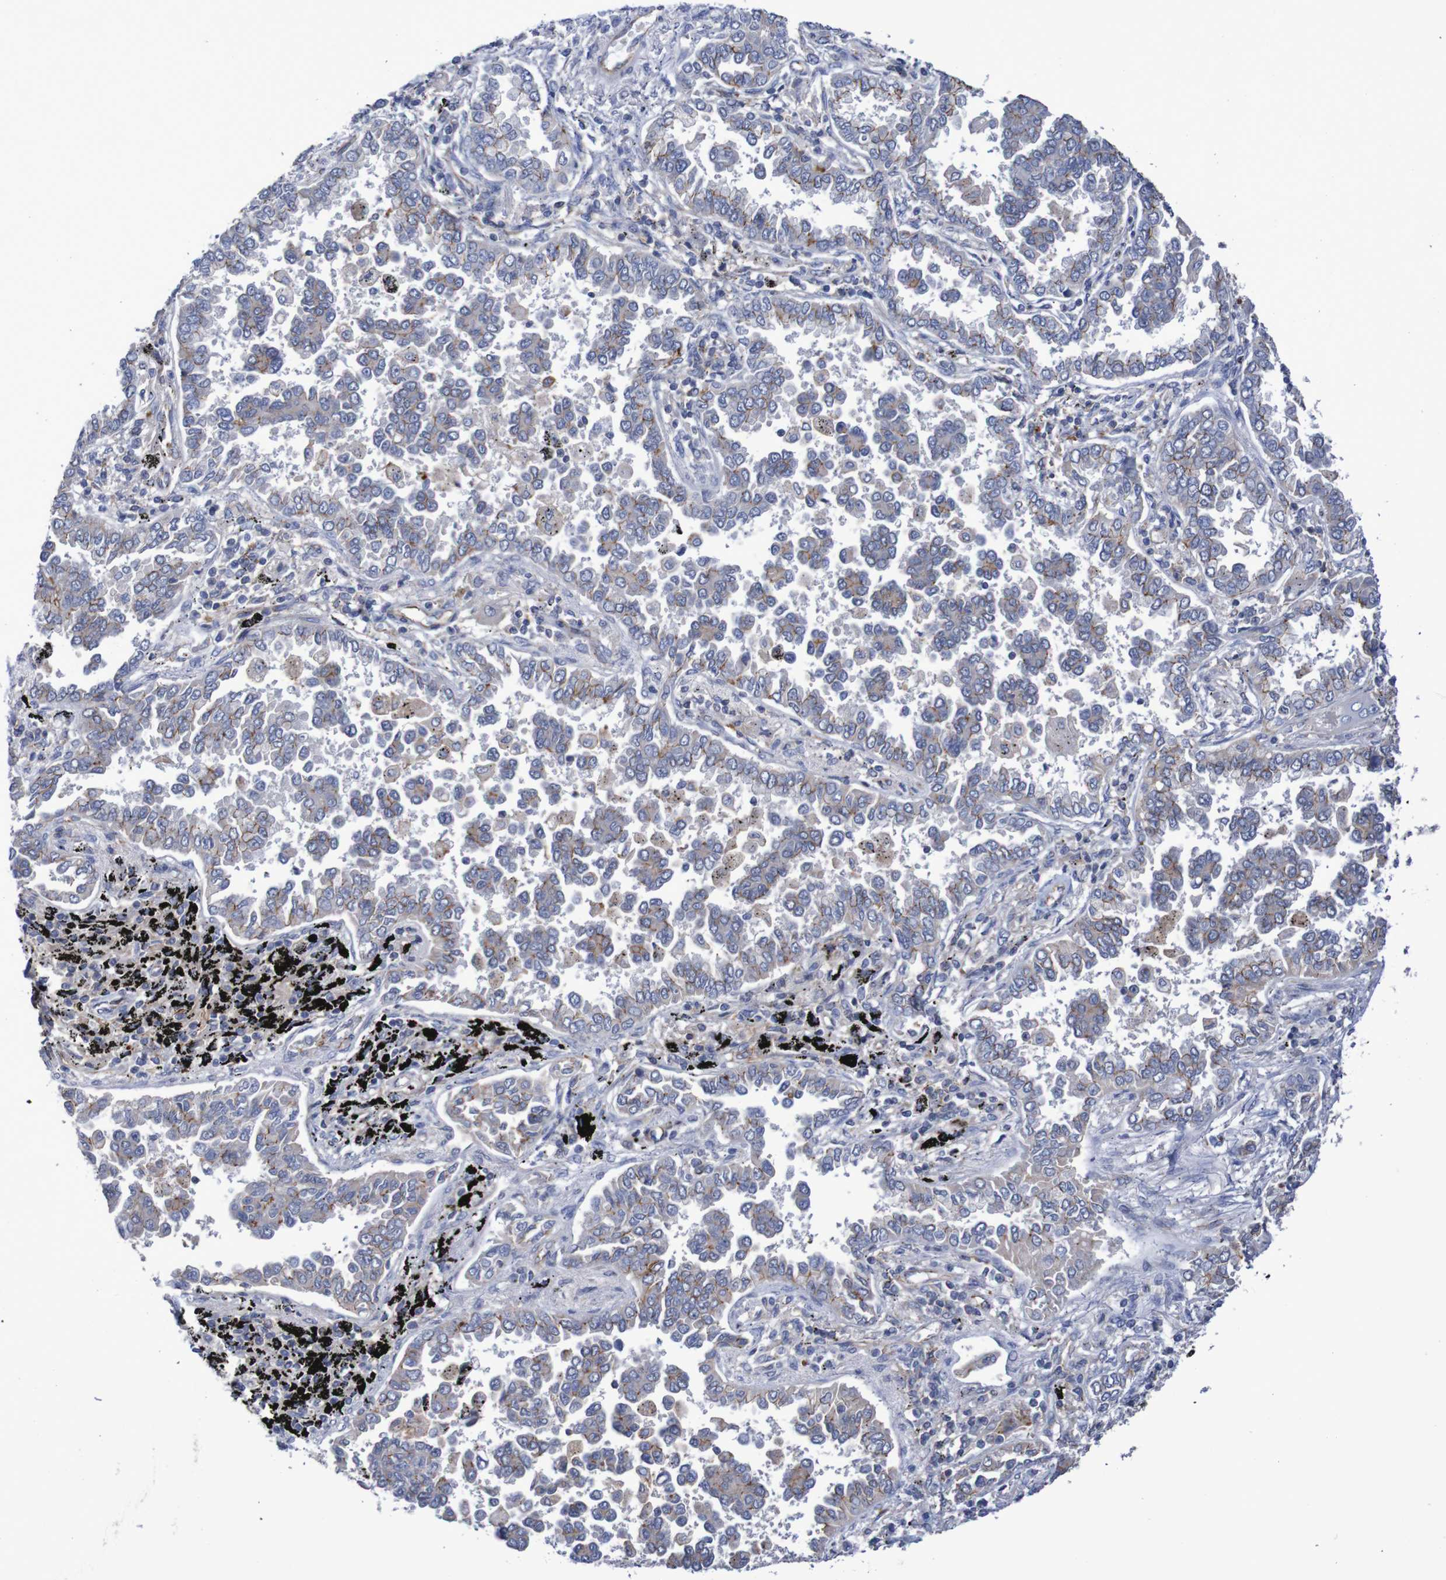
{"staining": {"intensity": "moderate", "quantity": "<25%", "location": "cytoplasmic/membranous"}, "tissue": "lung cancer", "cell_type": "Tumor cells", "image_type": "cancer", "snomed": [{"axis": "morphology", "description": "Normal tissue, NOS"}, {"axis": "morphology", "description": "Adenocarcinoma, NOS"}, {"axis": "topography", "description": "Lung"}], "caption": "DAB (3,3'-diaminobenzidine) immunohistochemical staining of adenocarcinoma (lung) exhibits moderate cytoplasmic/membranous protein staining in about <25% of tumor cells.", "gene": "NECTIN2", "patient": {"sex": "male", "age": 59}}